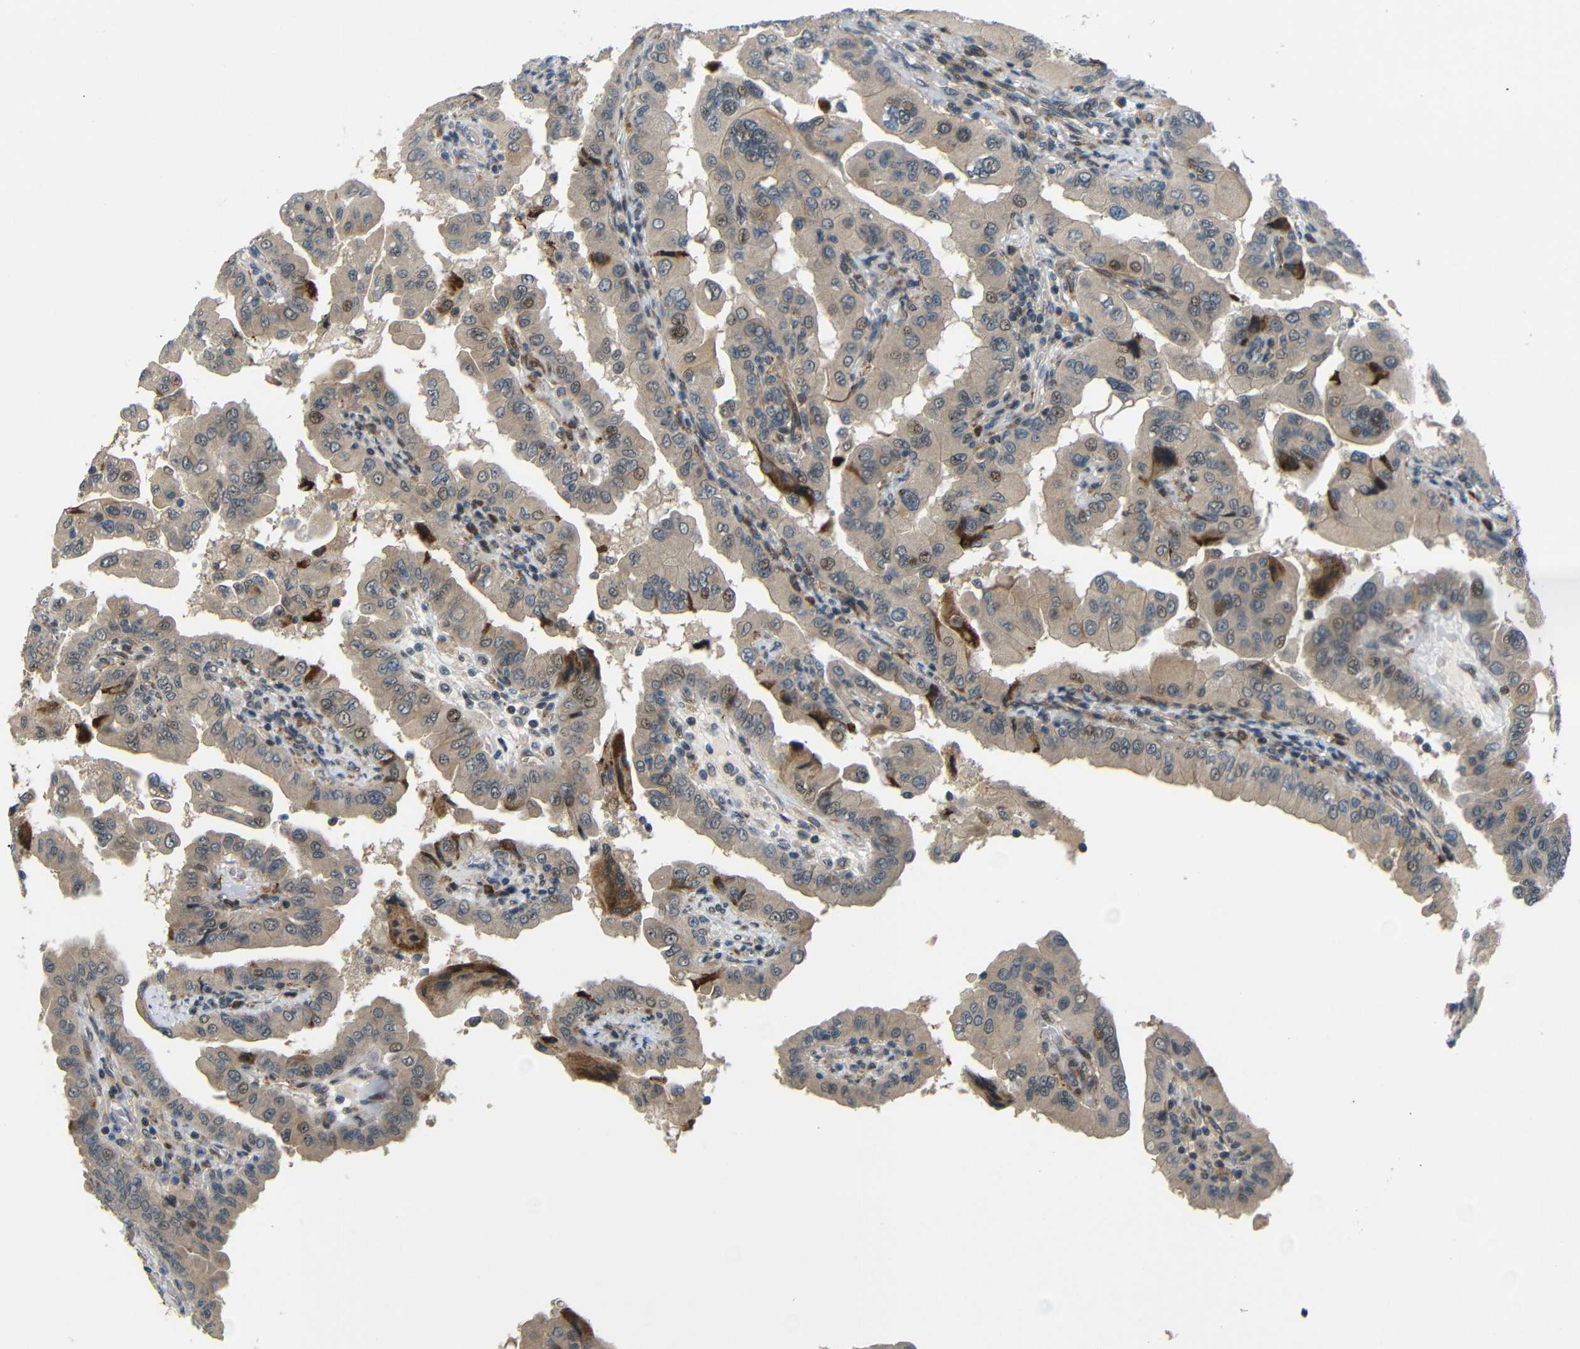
{"staining": {"intensity": "weak", "quantity": ">75%", "location": "cytoplasmic/membranous,nuclear"}, "tissue": "thyroid cancer", "cell_type": "Tumor cells", "image_type": "cancer", "snomed": [{"axis": "morphology", "description": "Papillary adenocarcinoma, NOS"}, {"axis": "topography", "description": "Thyroid gland"}], "caption": "This photomicrograph demonstrates thyroid papillary adenocarcinoma stained with IHC to label a protein in brown. The cytoplasmic/membranous and nuclear of tumor cells show weak positivity for the protein. Nuclei are counter-stained blue.", "gene": "SYDE1", "patient": {"sex": "male", "age": 33}}